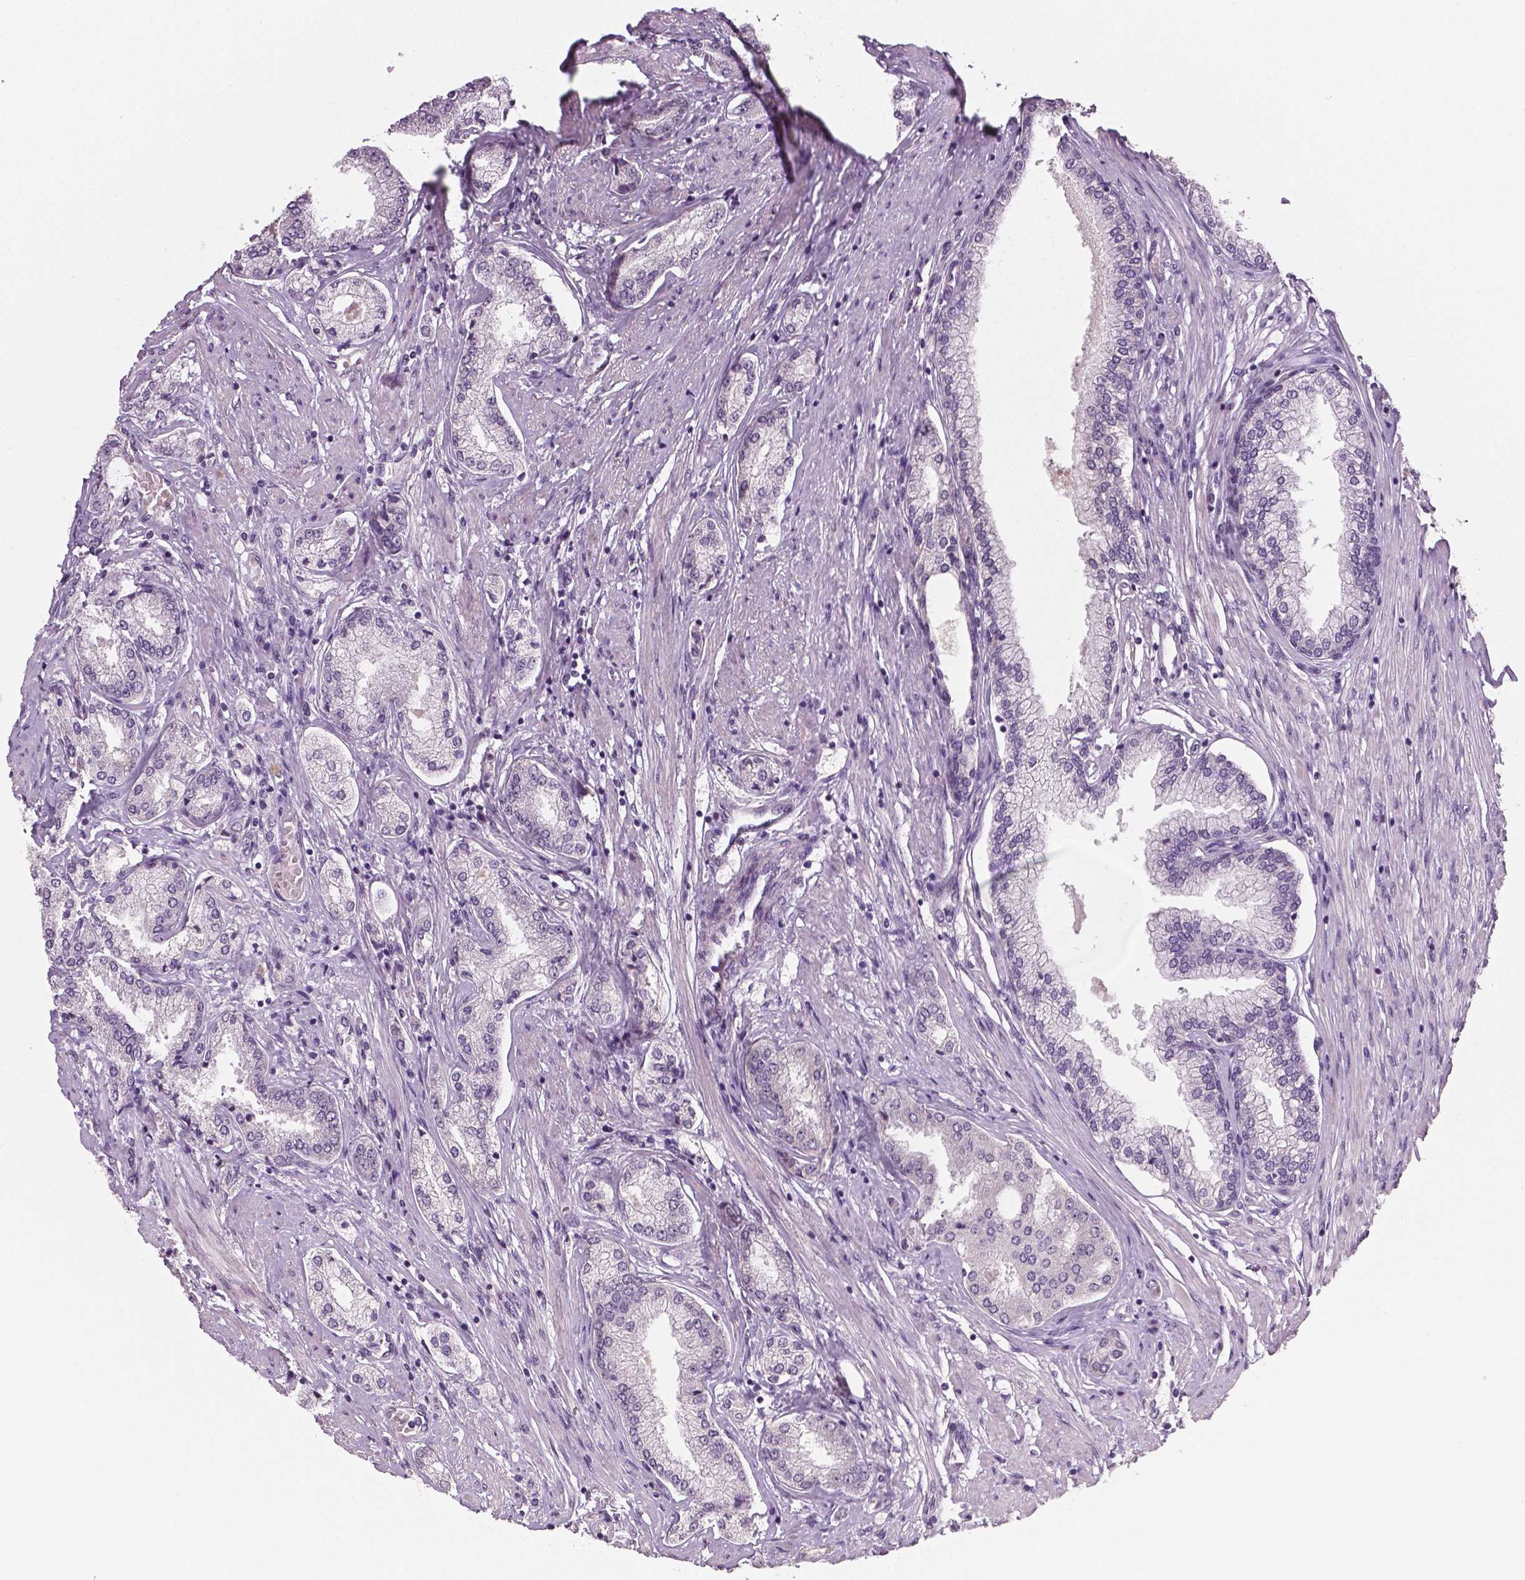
{"staining": {"intensity": "negative", "quantity": "none", "location": "none"}, "tissue": "prostate cancer", "cell_type": "Tumor cells", "image_type": "cancer", "snomed": [{"axis": "morphology", "description": "Adenocarcinoma, NOS"}, {"axis": "topography", "description": "Prostate"}], "caption": "A photomicrograph of prostate cancer (adenocarcinoma) stained for a protein shows no brown staining in tumor cells.", "gene": "NECAB1", "patient": {"sex": "male", "age": 63}}